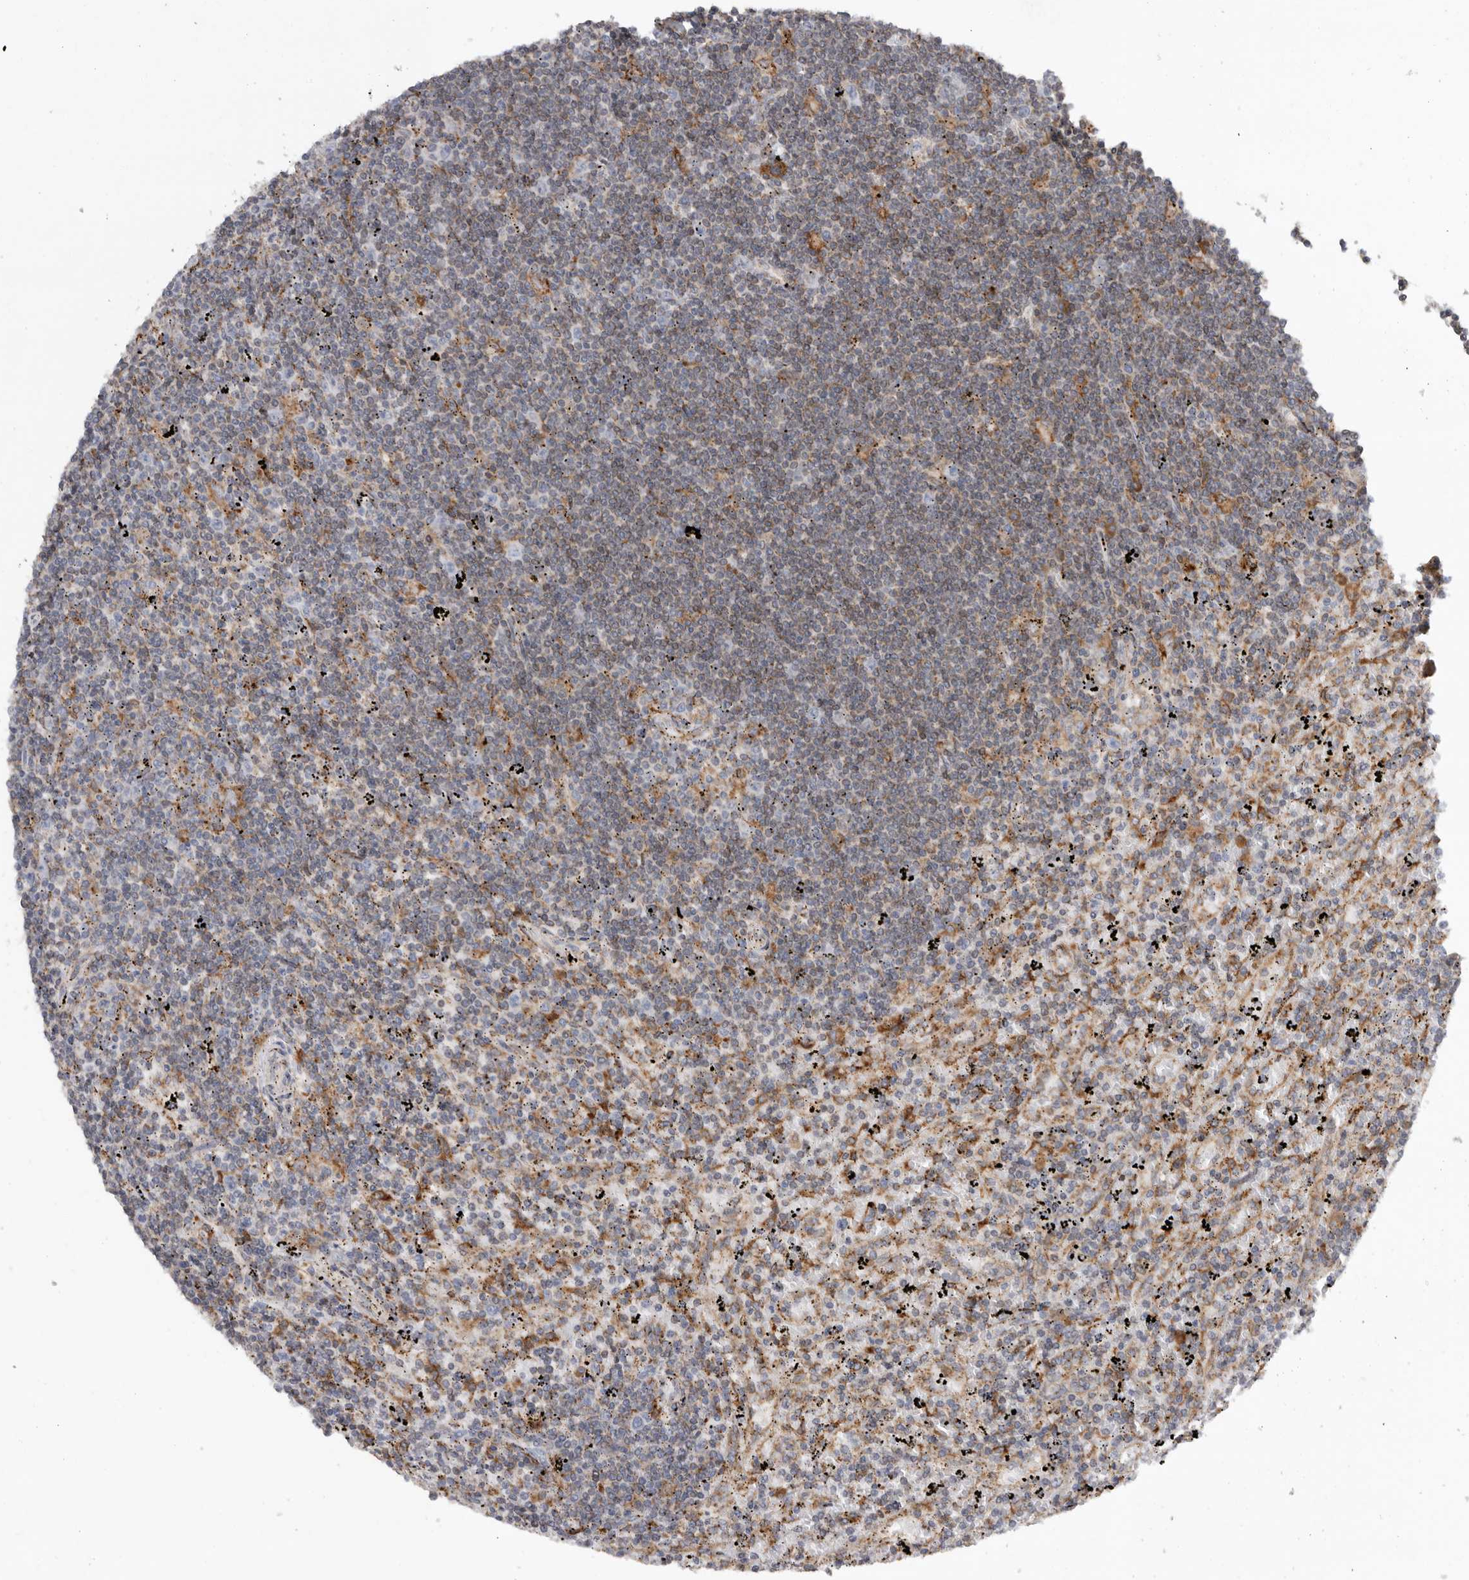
{"staining": {"intensity": "weak", "quantity": "<25%", "location": "cytoplasmic/membranous"}, "tissue": "lymphoma", "cell_type": "Tumor cells", "image_type": "cancer", "snomed": [{"axis": "morphology", "description": "Malignant lymphoma, non-Hodgkin's type, Low grade"}, {"axis": "topography", "description": "Spleen"}], "caption": "Immunohistochemistry (IHC) histopathology image of malignant lymphoma, non-Hodgkin's type (low-grade) stained for a protein (brown), which exhibits no staining in tumor cells.", "gene": "GANAB", "patient": {"sex": "male", "age": 76}}